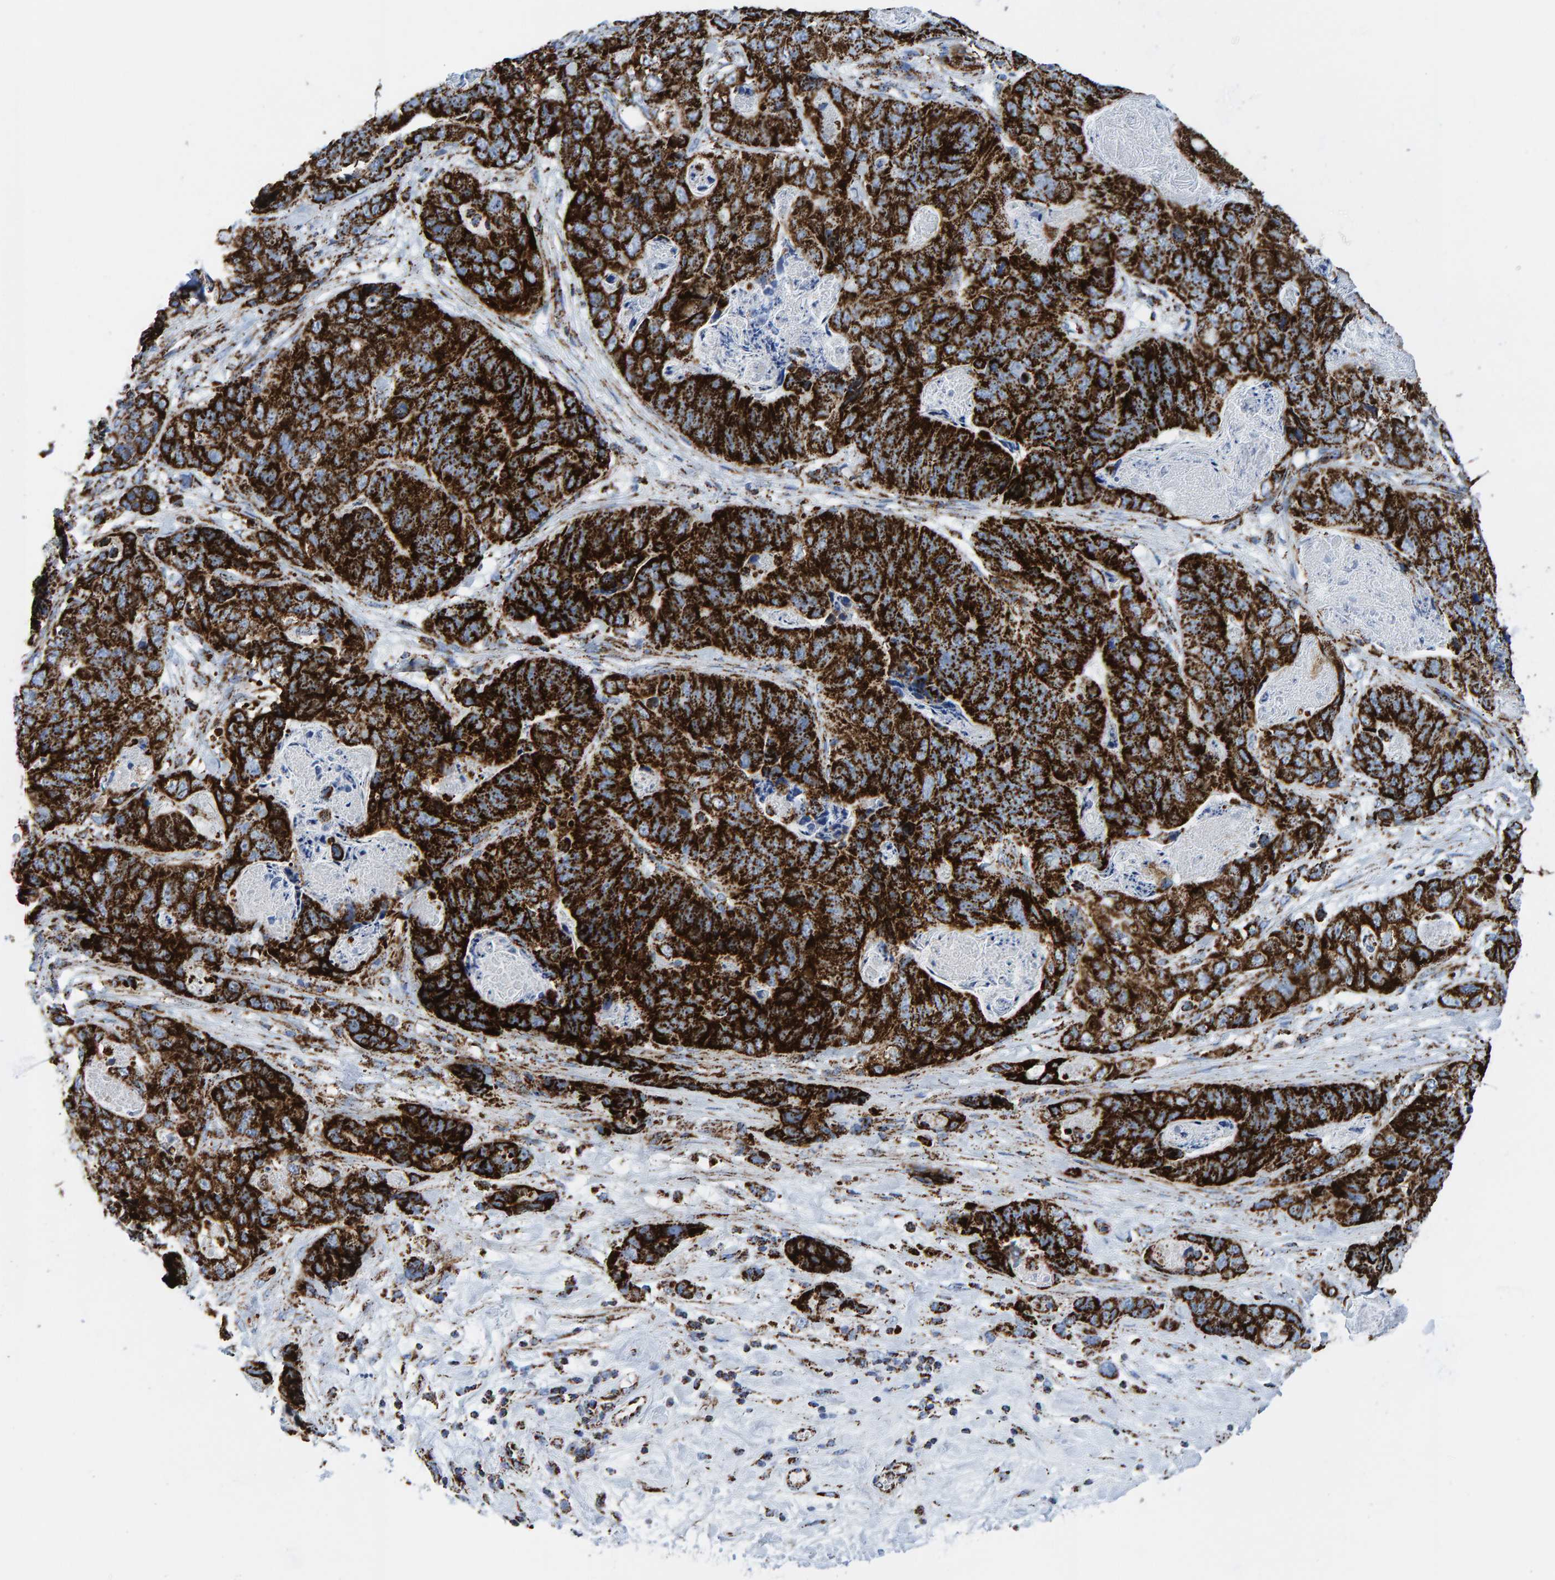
{"staining": {"intensity": "strong", "quantity": ">75%", "location": "cytoplasmic/membranous"}, "tissue": "stomach cancer", "cell_type": "Tumor cells", "image_type": "cancer", "snomed": [{"axis": "morphology", "description": "Normal tissue, NOS"}, {"axis": "morphology", "description": "Adenocarcinoma, NOS"}, {"axis": "topography", "description": "Stomach"}], "caption": "Immunohistochemistry (IHC) micrograph of neoplastic tissue: stomach adenocarcinoma stained using immunohistochemistry (IHC) exhibits high levels of strong protein expression localized specifically in the cytoplasmic/membranous of tumor cells, appearing as a cytoplasmic/membranous brown color.", "gene": "ENSG00000262660", "patient": {"sex": "female", "age": 89}}